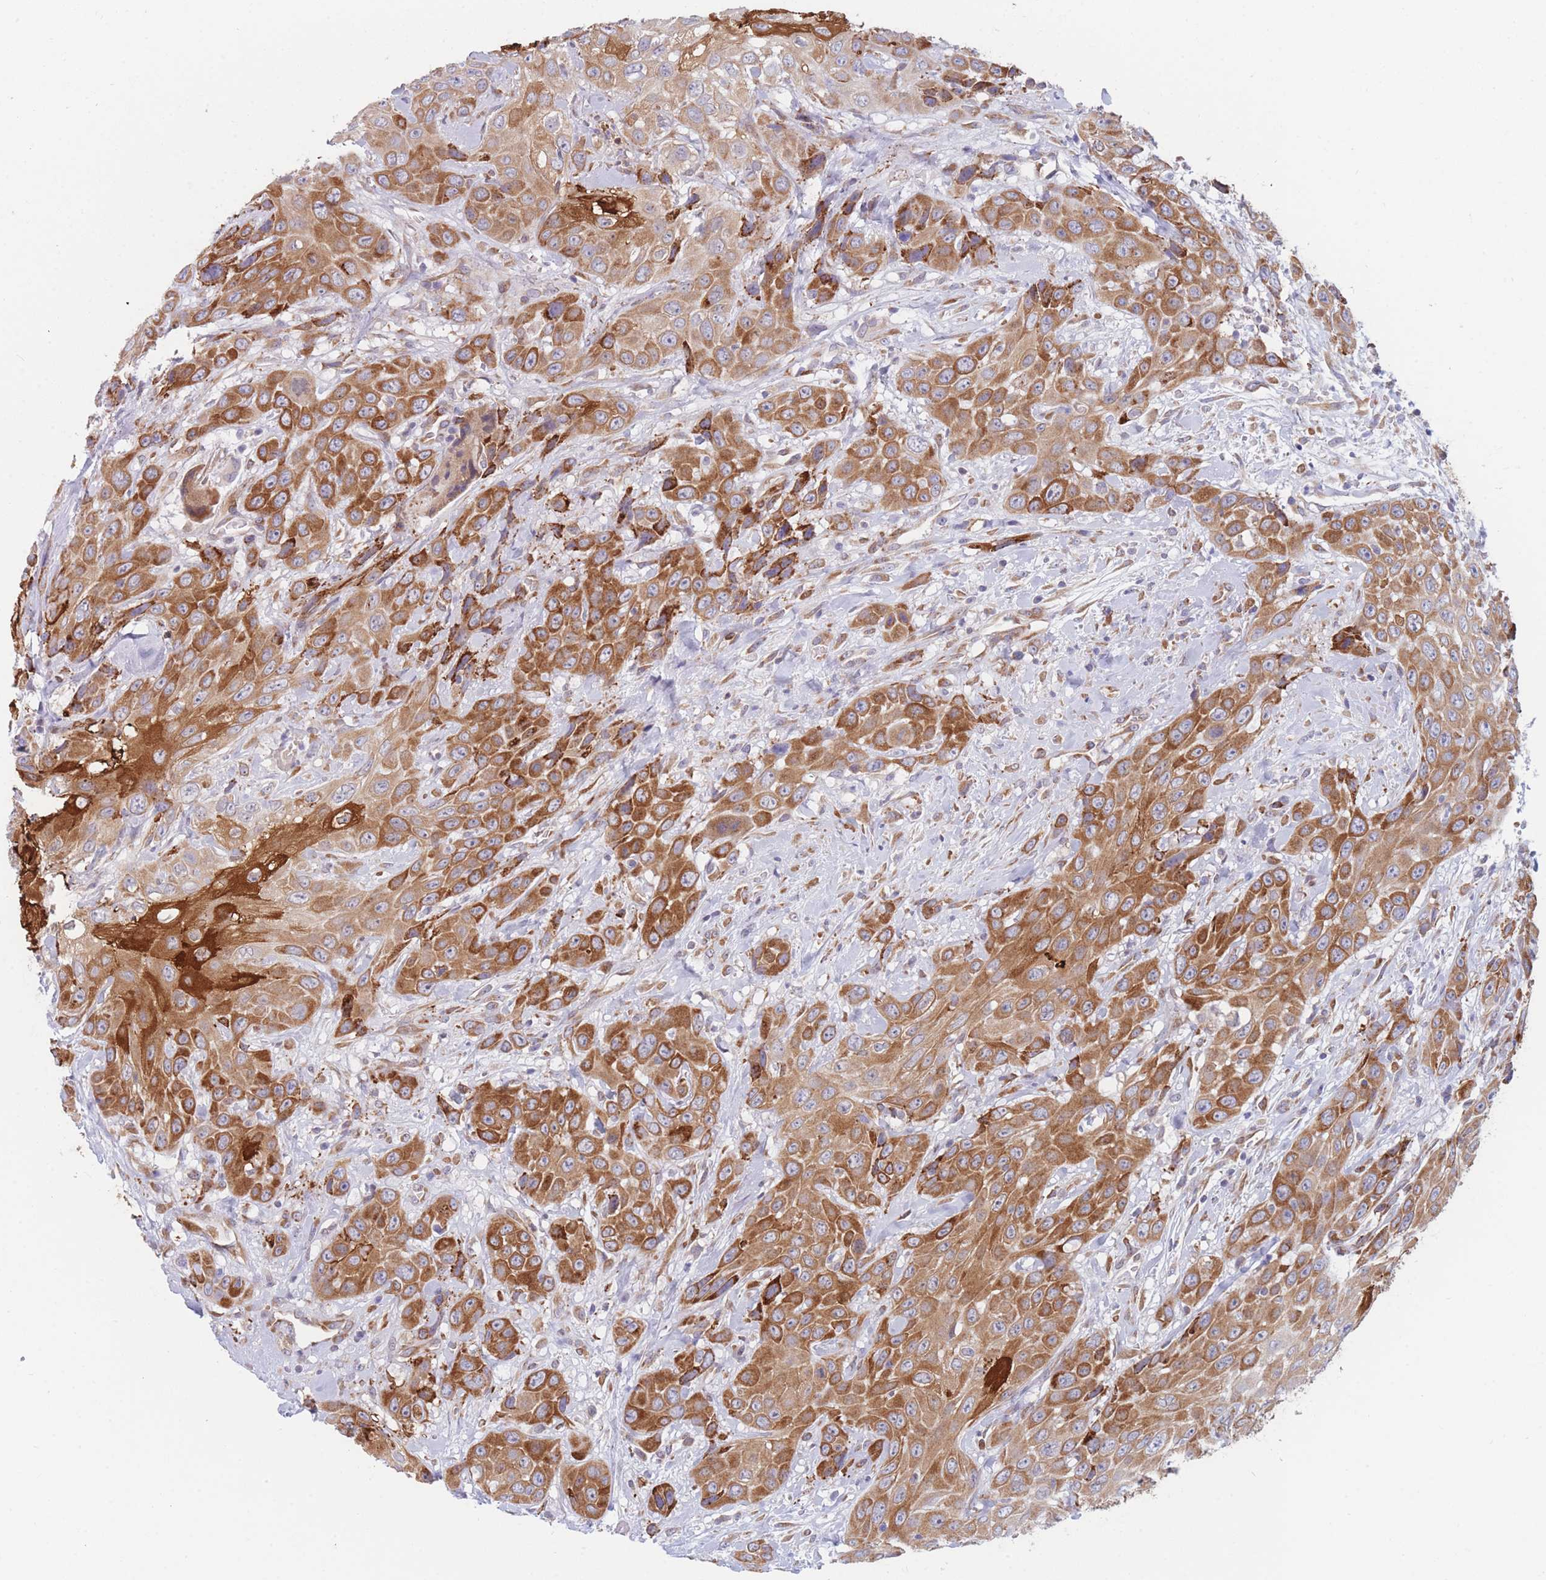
{"staining": {"intensity": "moderate", "quantity": ">75%", "location": "cytoplasmic/membranous"}, "tissue": "head and neck cancer", "cell_type": "Tumor cells", "image_type": "cancer", "snomed": [{"axis": "morphology", "description": "Squamous cell carcinoma, NOS"}, {"axis": "topography", "description": "Head-Neck"}], "caption": "The image reveals a brown stain indicating the presence of a protein in the cytoplasmic/membranous of tumor cells in head and neck cancer (squamous cell carcinoma).", "gene": "AK9", "patient": {"sex": "male", "age": 81}}